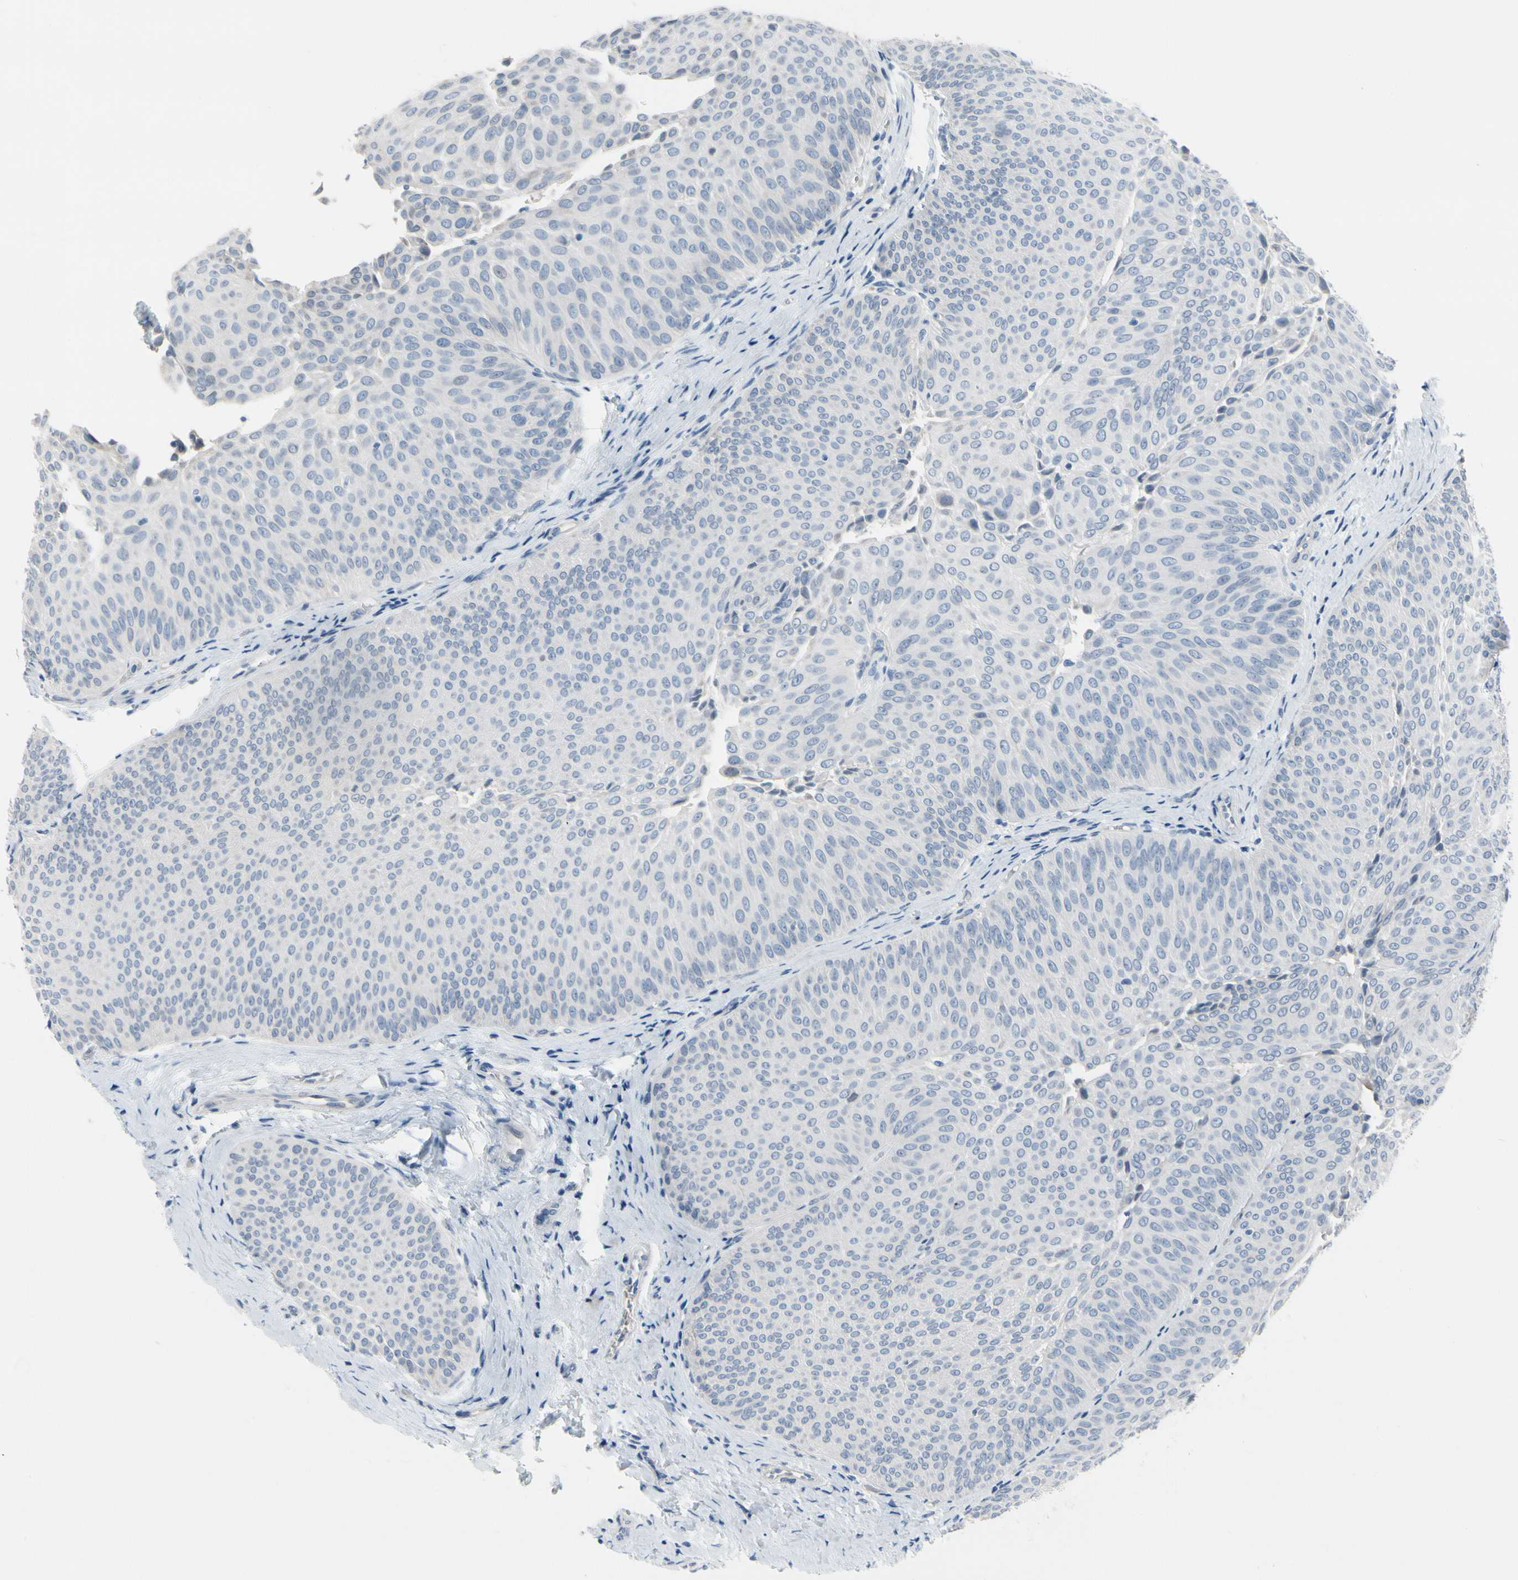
{"staining": {"intensity": "negative", "quantity": "none", "location": "none"}, "tissue": "urothelial cancer", "cell_type": "Tumor cells", "image_type": "cancer", "snomed": [{"axis": "morphology", "description": "Urothelial carcinoma, Low grade"}, {"axis": "topography", "description": "Urinary bladder"}], "caption": "IHC histopathology image of human urothelial cancer stained for a protein (brown), which reveals no staining in tumor cells. (DAB IHC visualized using brightfield microscopy, high magnification).", "gene": "MUC5B", "patient": {"sex": "female", "age": 60}}